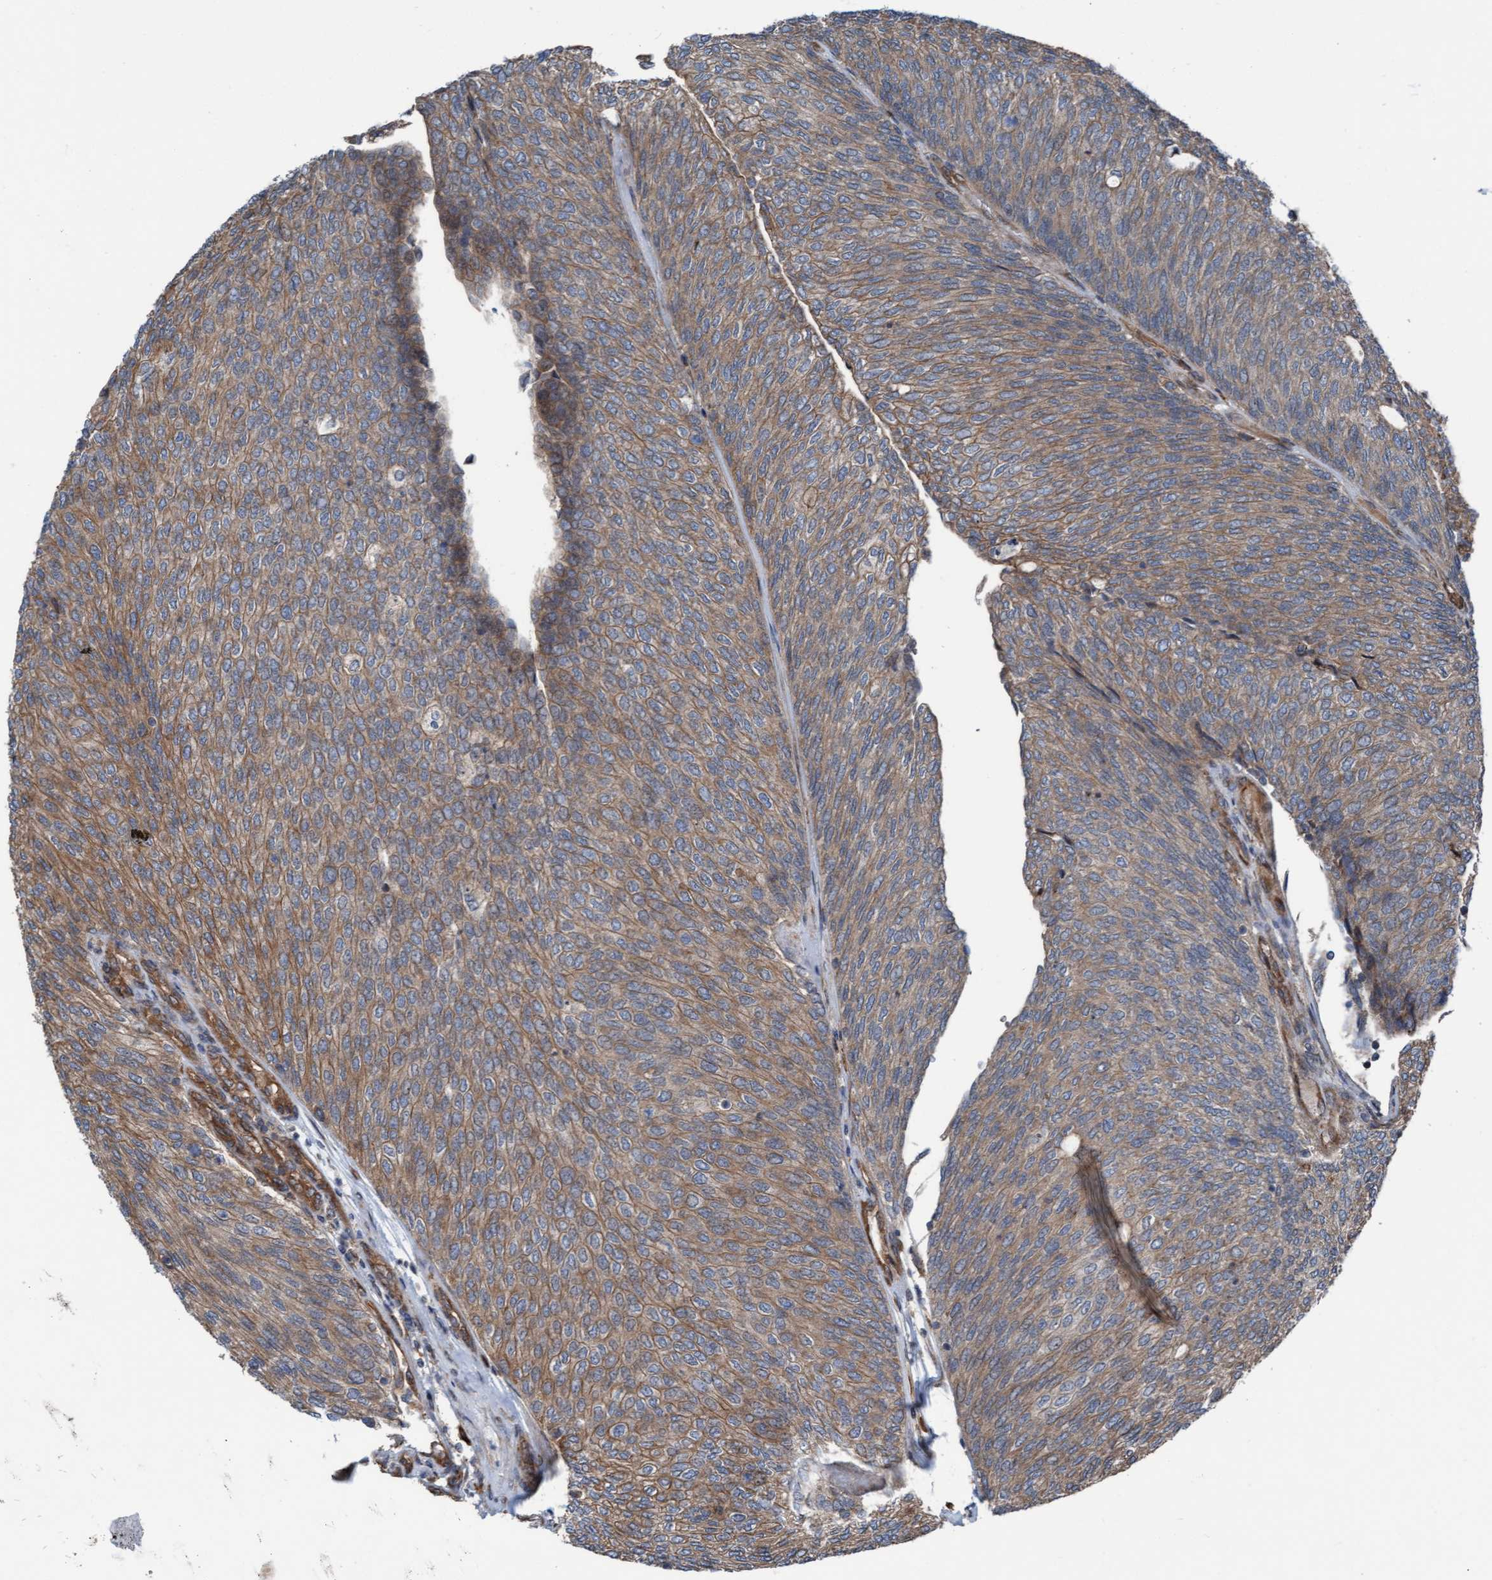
{"staining": {"intensity": "moderate", "quantity": ">75%", "location": "cytoplasmic/membranous"}, "tissue": "urothelial cancer", "cell_type": "Tumor cells", "image_type": "cancer", "snomed": [{"axis": "morphology", "description": "Urothelial carcinoma, Low grade"}, {"axis": "topography", "description": "Urinary bladder"}], "caption": "DAB immunohistochemical staining of human urothelial cancer shows moderate cytoplasmic/membranous protein expression in approximately >75% of tumor cells.", "gene": "RAP1GAP2", "patient": {"sex": "female", "age": 79}}